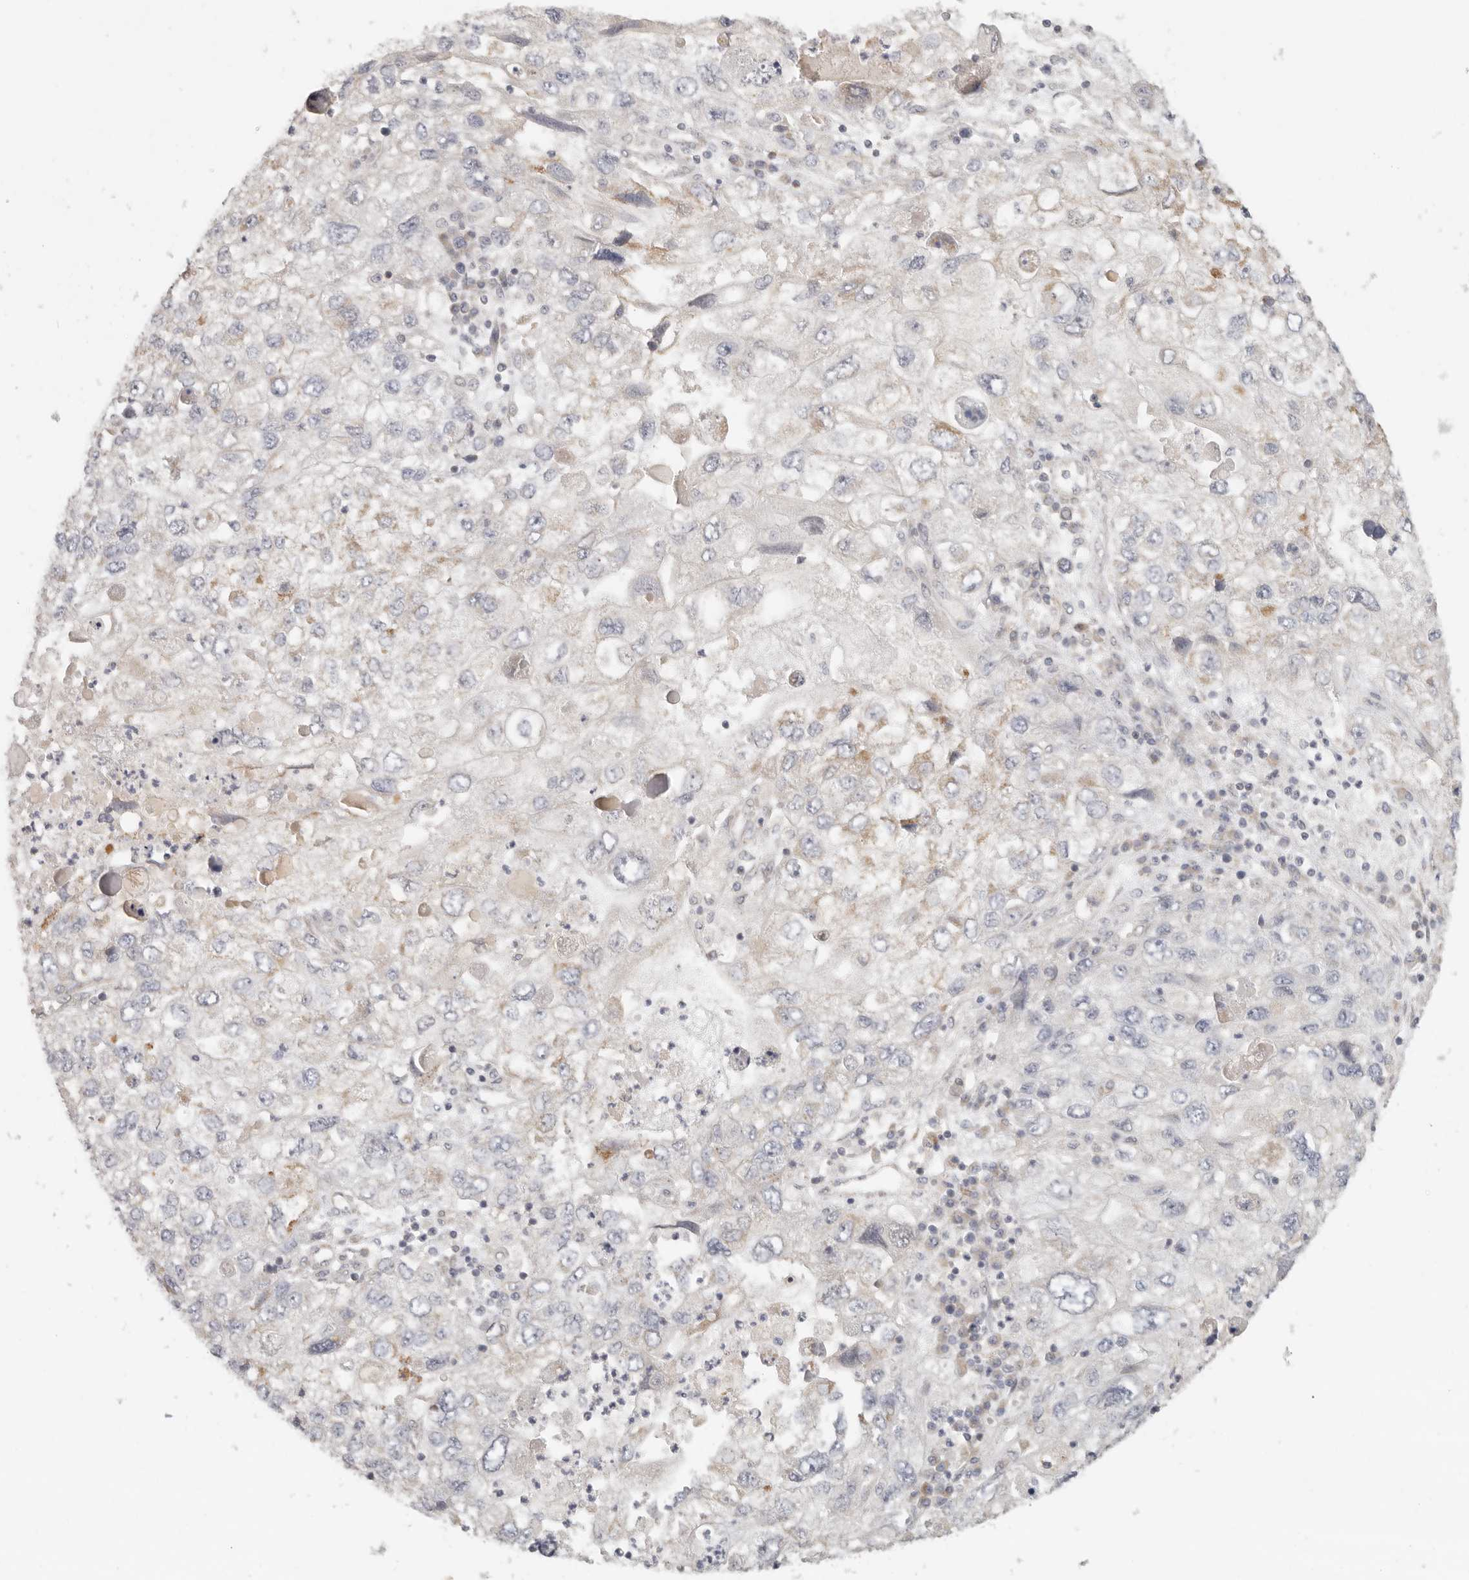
{"staining": {"intensity": "moderate", "quantity": "<25%", "location": "cytoplasmic/membranous"}, "tissue": "endometrial cancer", "cell_type": "Tumor cells", "image_type": "cancer", "snomed": [{"axis": "morphology", "description": "Adenocarcinoma, NOS"}, {"axis": "topography", "description": "Endometrium"}], "caption": "A brown stain highlights moderate cytoplasmic/membranous positivity of a protein in human endometrial cancer (adenocarcinoma) tumor cells.", "gene": "KDF1", "patient": {"sex": "female", "age": 49}}